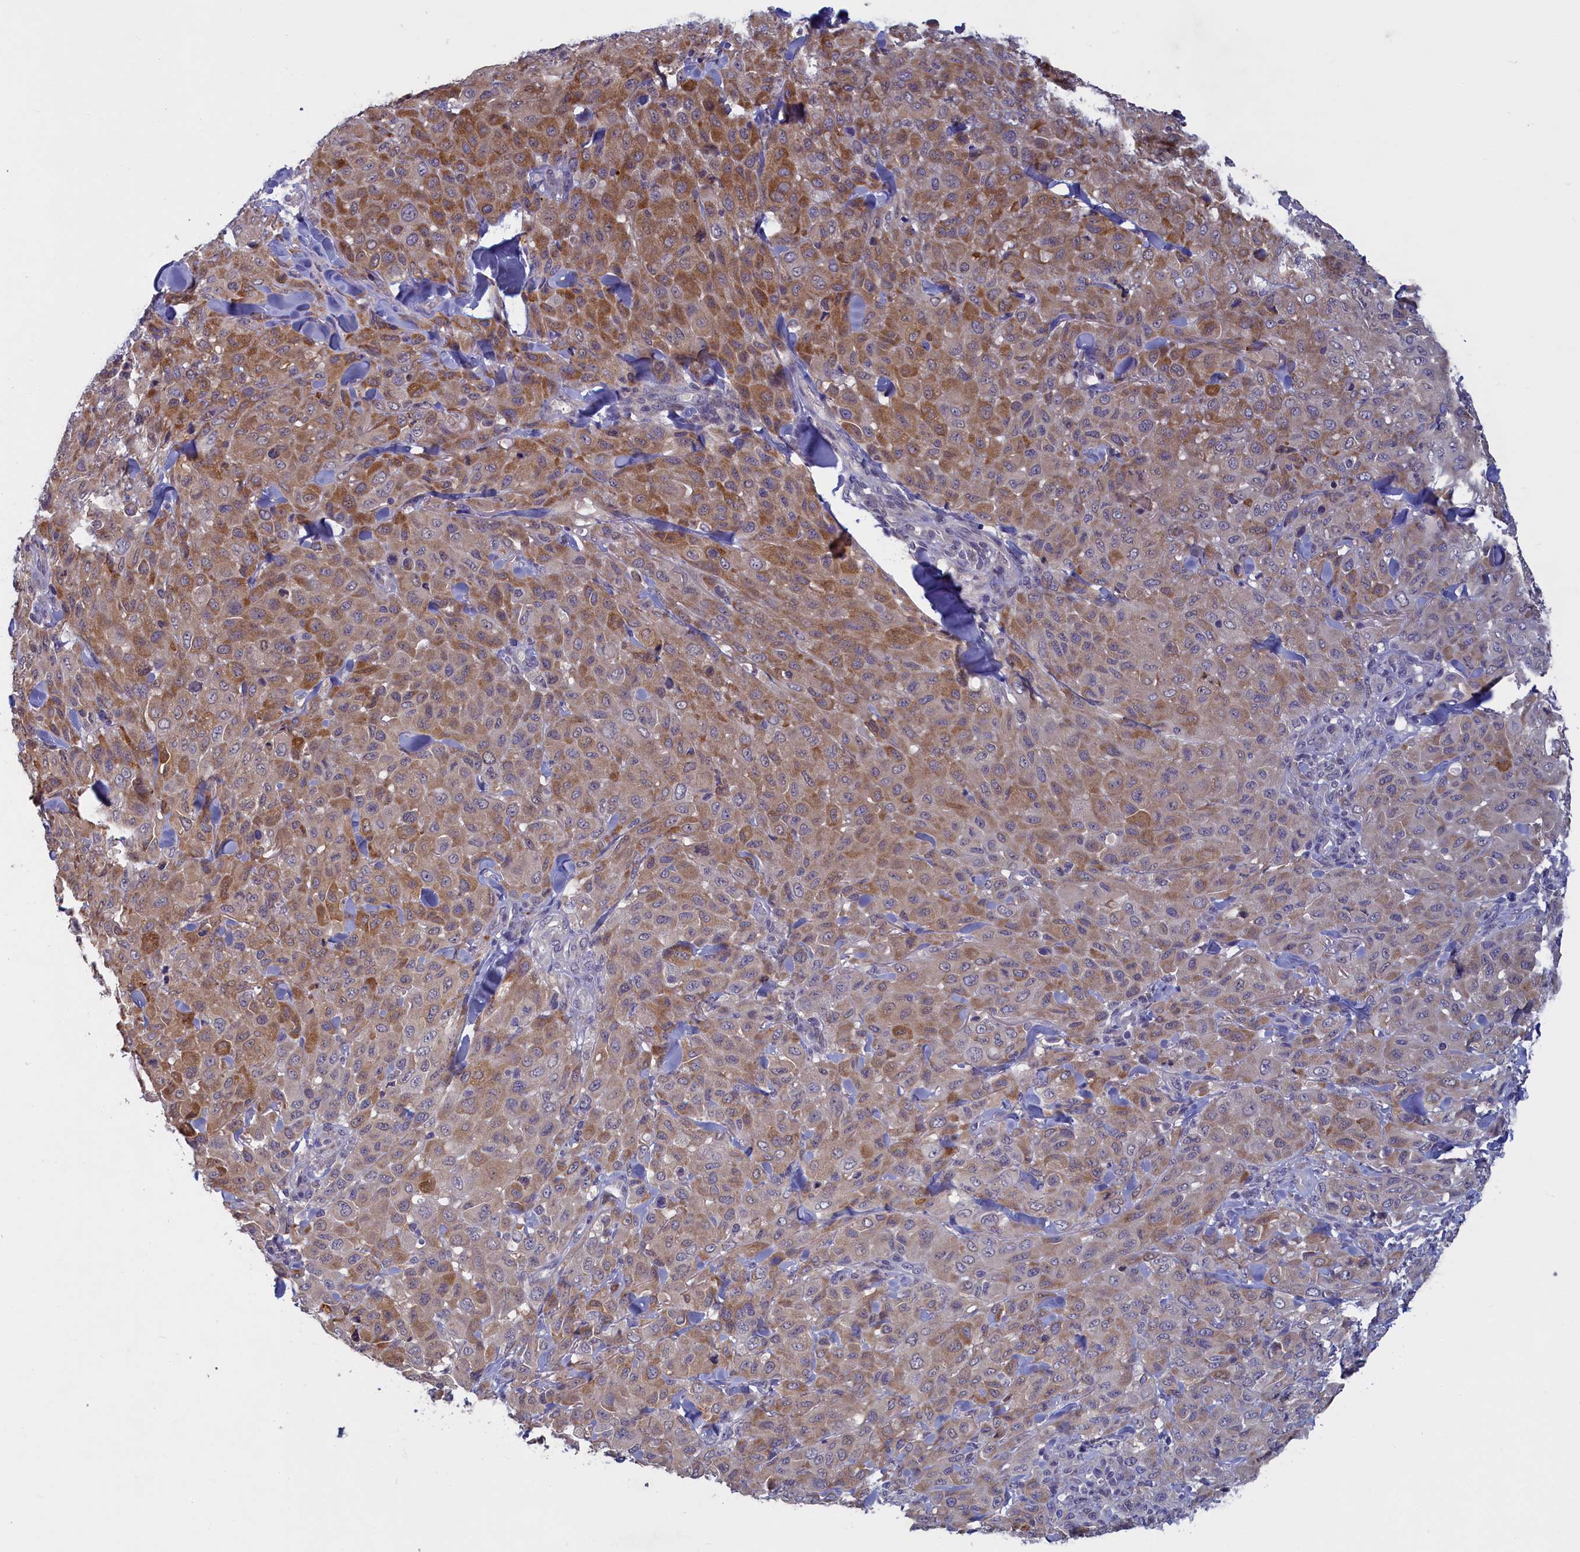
{"staining": {"intensity": "moderate", "quantity": ">75%", "location": "cytoplasmic/membranous"}, "tissue": "melanoma", "cell_type": "Tumor cells", "image_type": "cancer", "snomed": [{"axis": "morphology", "description": "Malignant melanoma, Metastatic site"}, {"axis": "topography", "description": "Skin"}], "caption": "Moderate cytoplasmic/membranous expression for a protein is seen in about >75% of tumor cells of malignant melanoma (metastatic site) using immunohistochemistry.", "gene": "UCHL3", "patient": {"sex": "female", "age": 81}}